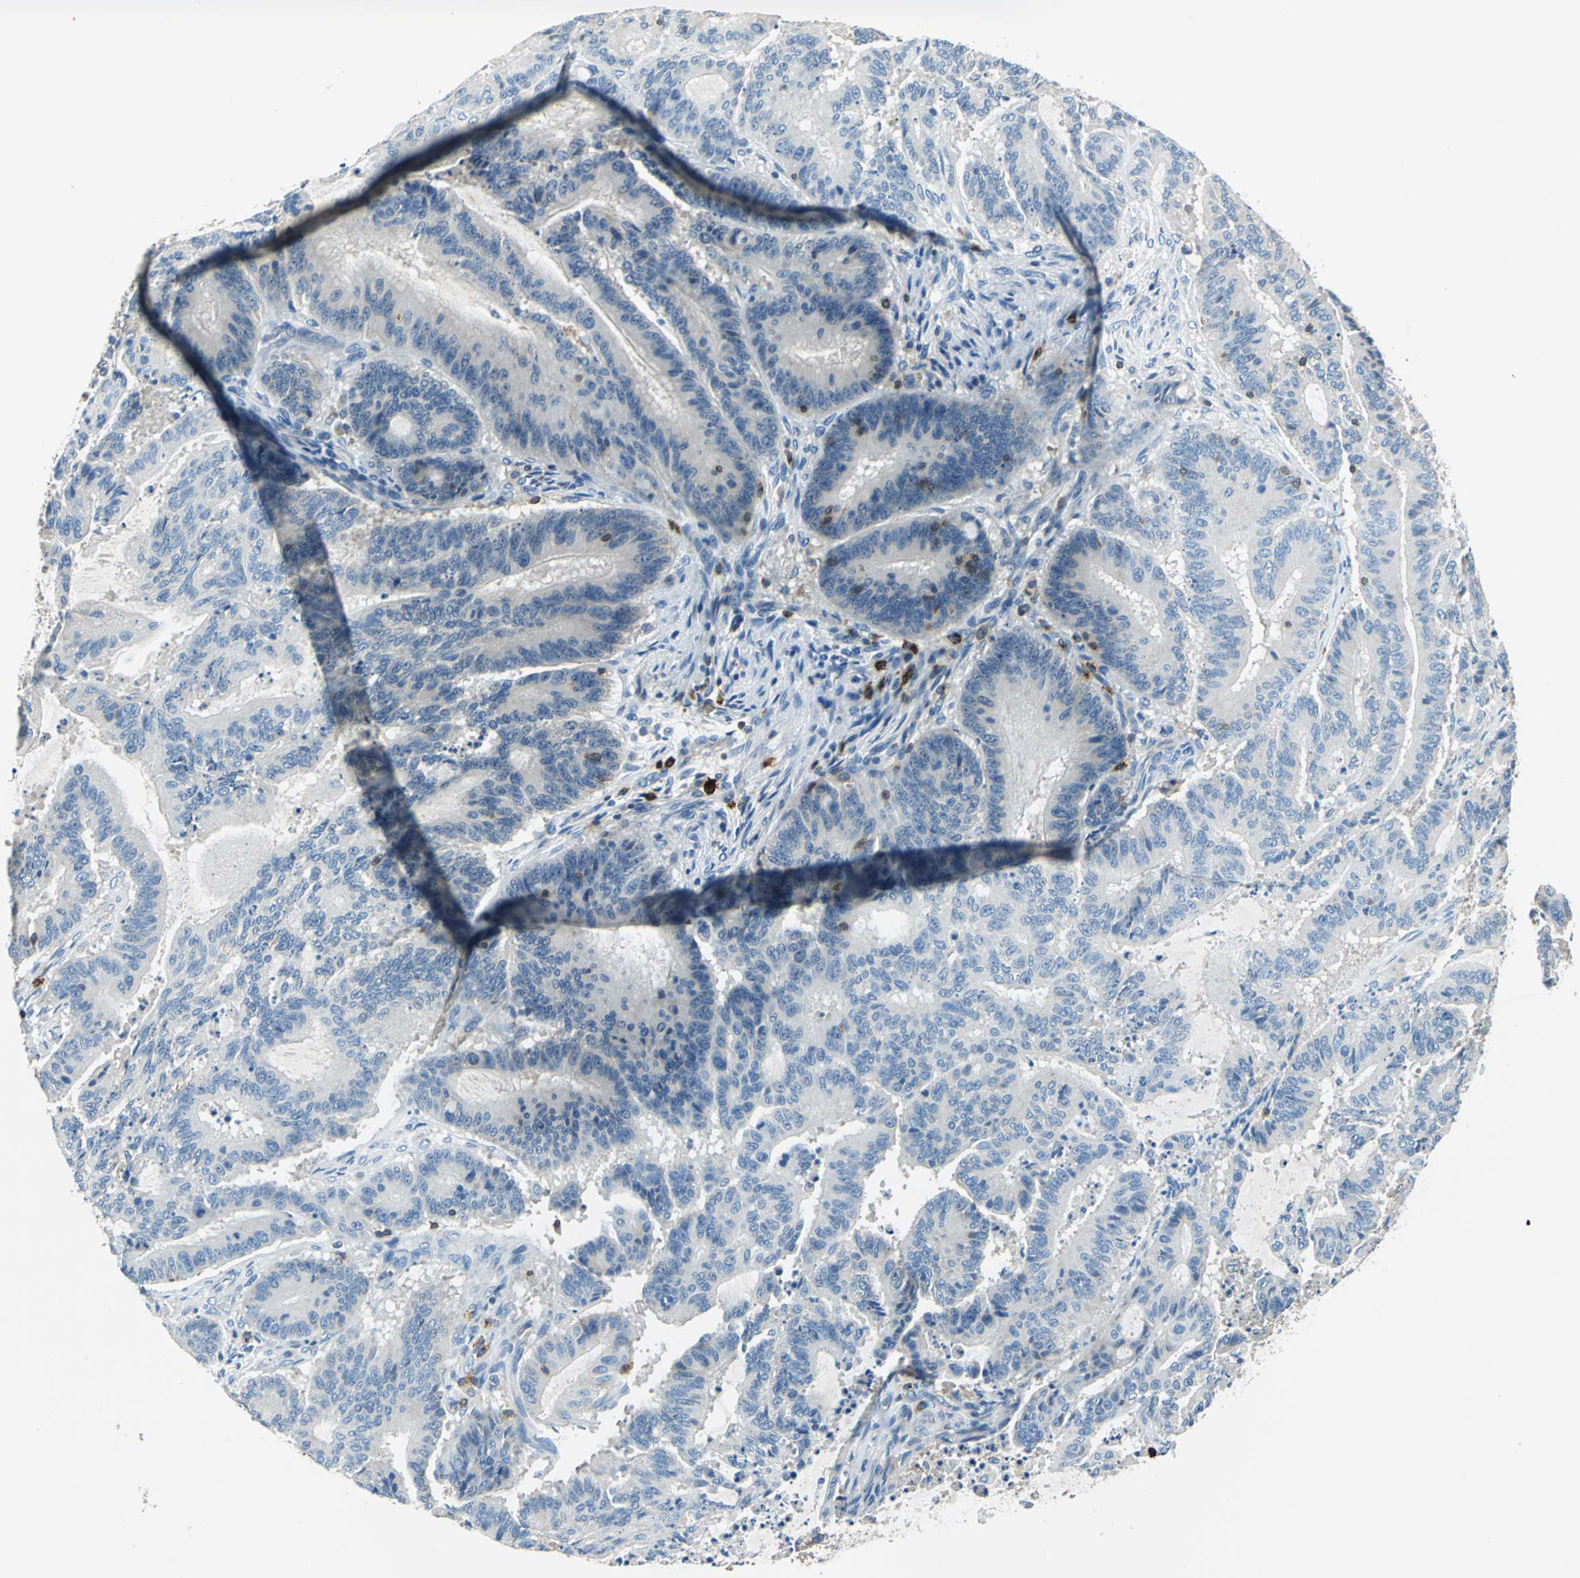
{"staining": {"intensity": "negative", "quantity": "none", "location": "none"}, "tissue": "liver cancer", "cell_type": "Tumor cells", "image_type": "cancer", "snomed": [{"axis": "morphology", "description": "Cholangiocarcinoma"}, {"axis": "topography", "description": "Liver"}], "caption": "DAB immunohistochemical staining of human liver cancer displays no significant staining in tumor cells.", "gene": "CPA3", "patient": {"sex": "female", "age": 73}}